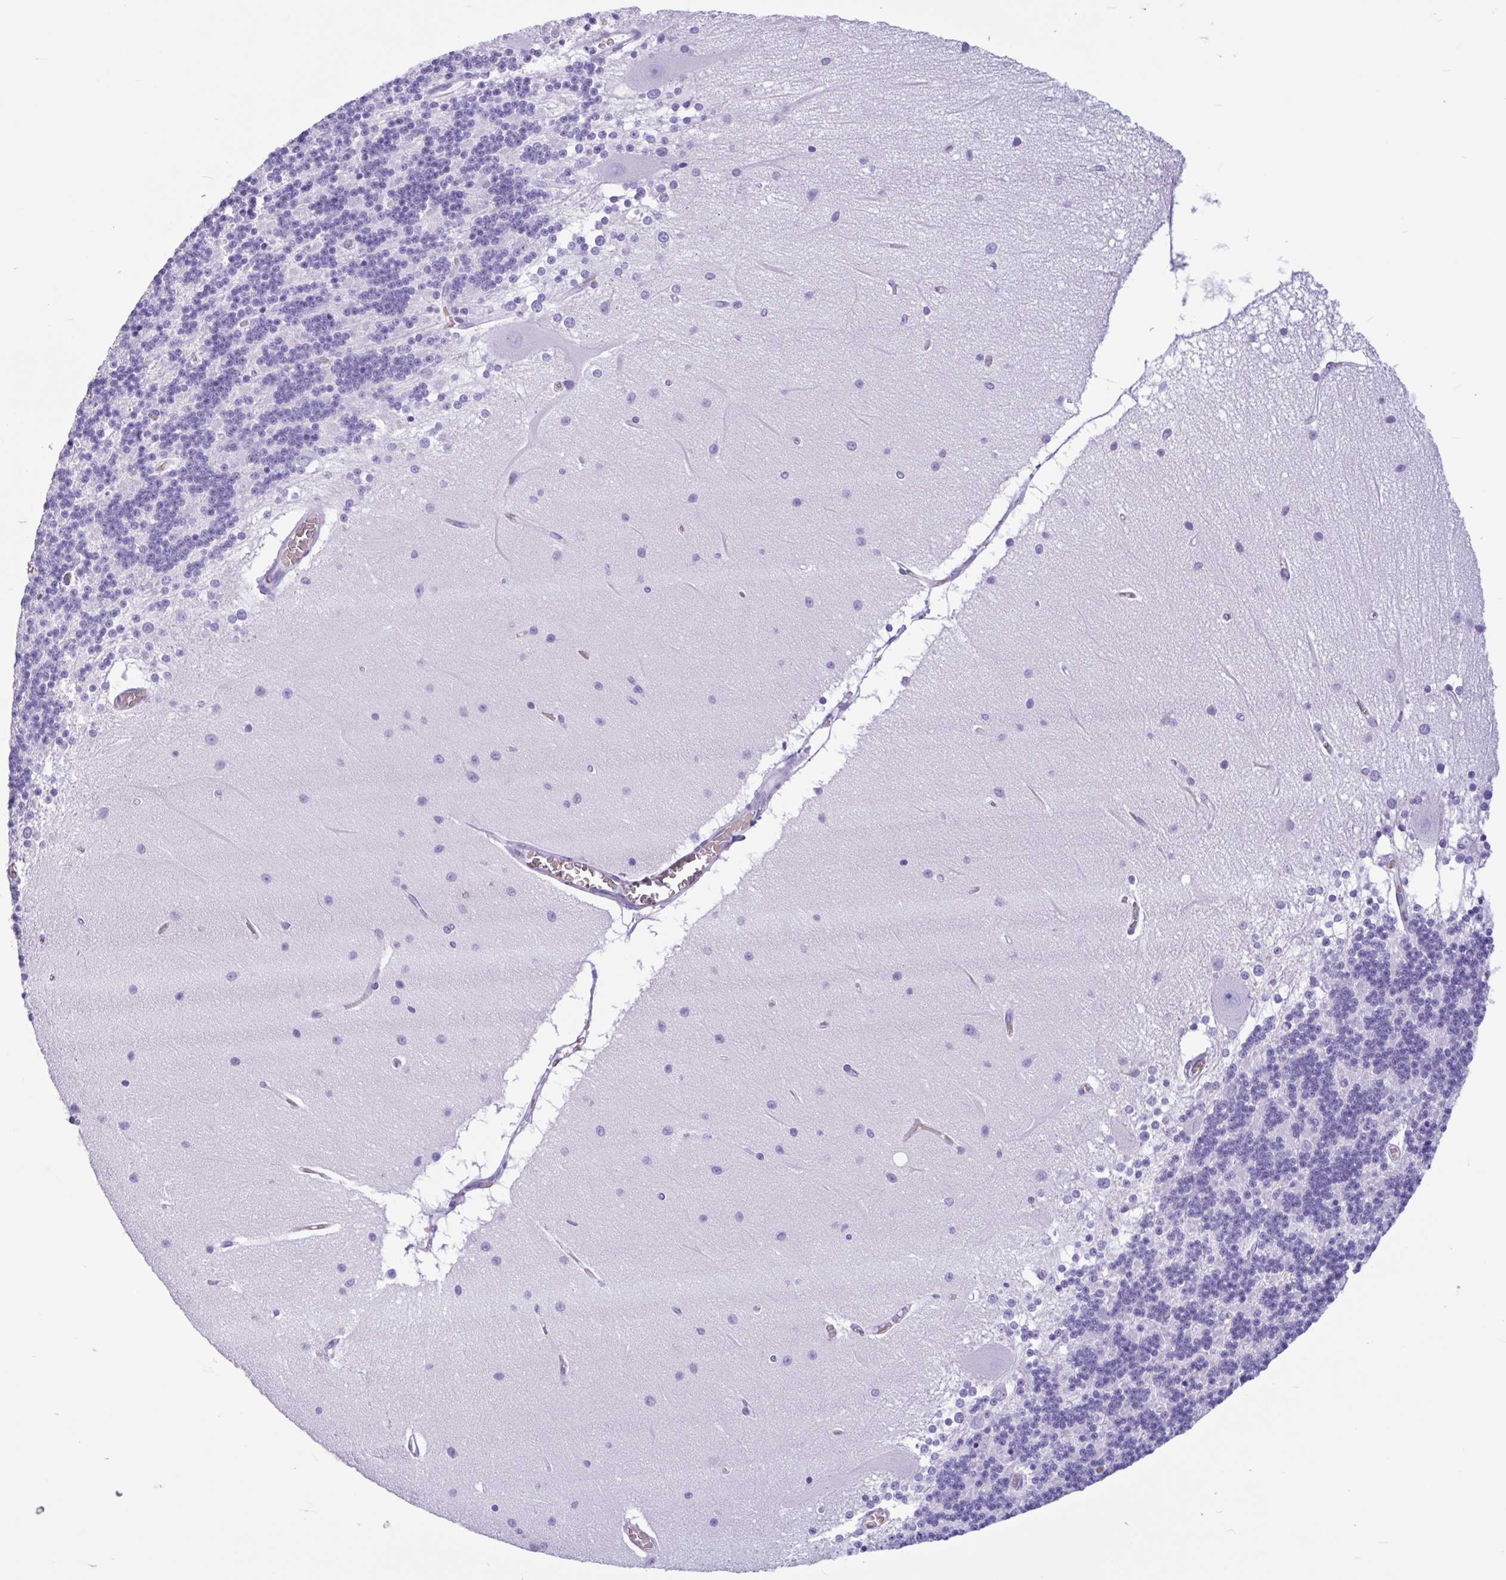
{"staining": {"intensity": "negative", "quantity": "none", "location": "none"}, "tissue": "cerebellum", "cell_type": "Cells in granular layer", "image_type": "normal", "snomed": [{"axis": "morphology", "description": "Normal tissue, NOS"}, {"axis": "topography", "description": "Cerebellum"}], "caption": "Immunohistochemical staining of normal cerebellum reveals no significant staining in cells in granular layer. The staining was performed using DAB to visualize the protein expression in brown, while the nuclei were stained in blue with hematoxylin (Magnification: 20x).", "gene": "TMEM79", "patient": {"sex": "female", "age": 54}}